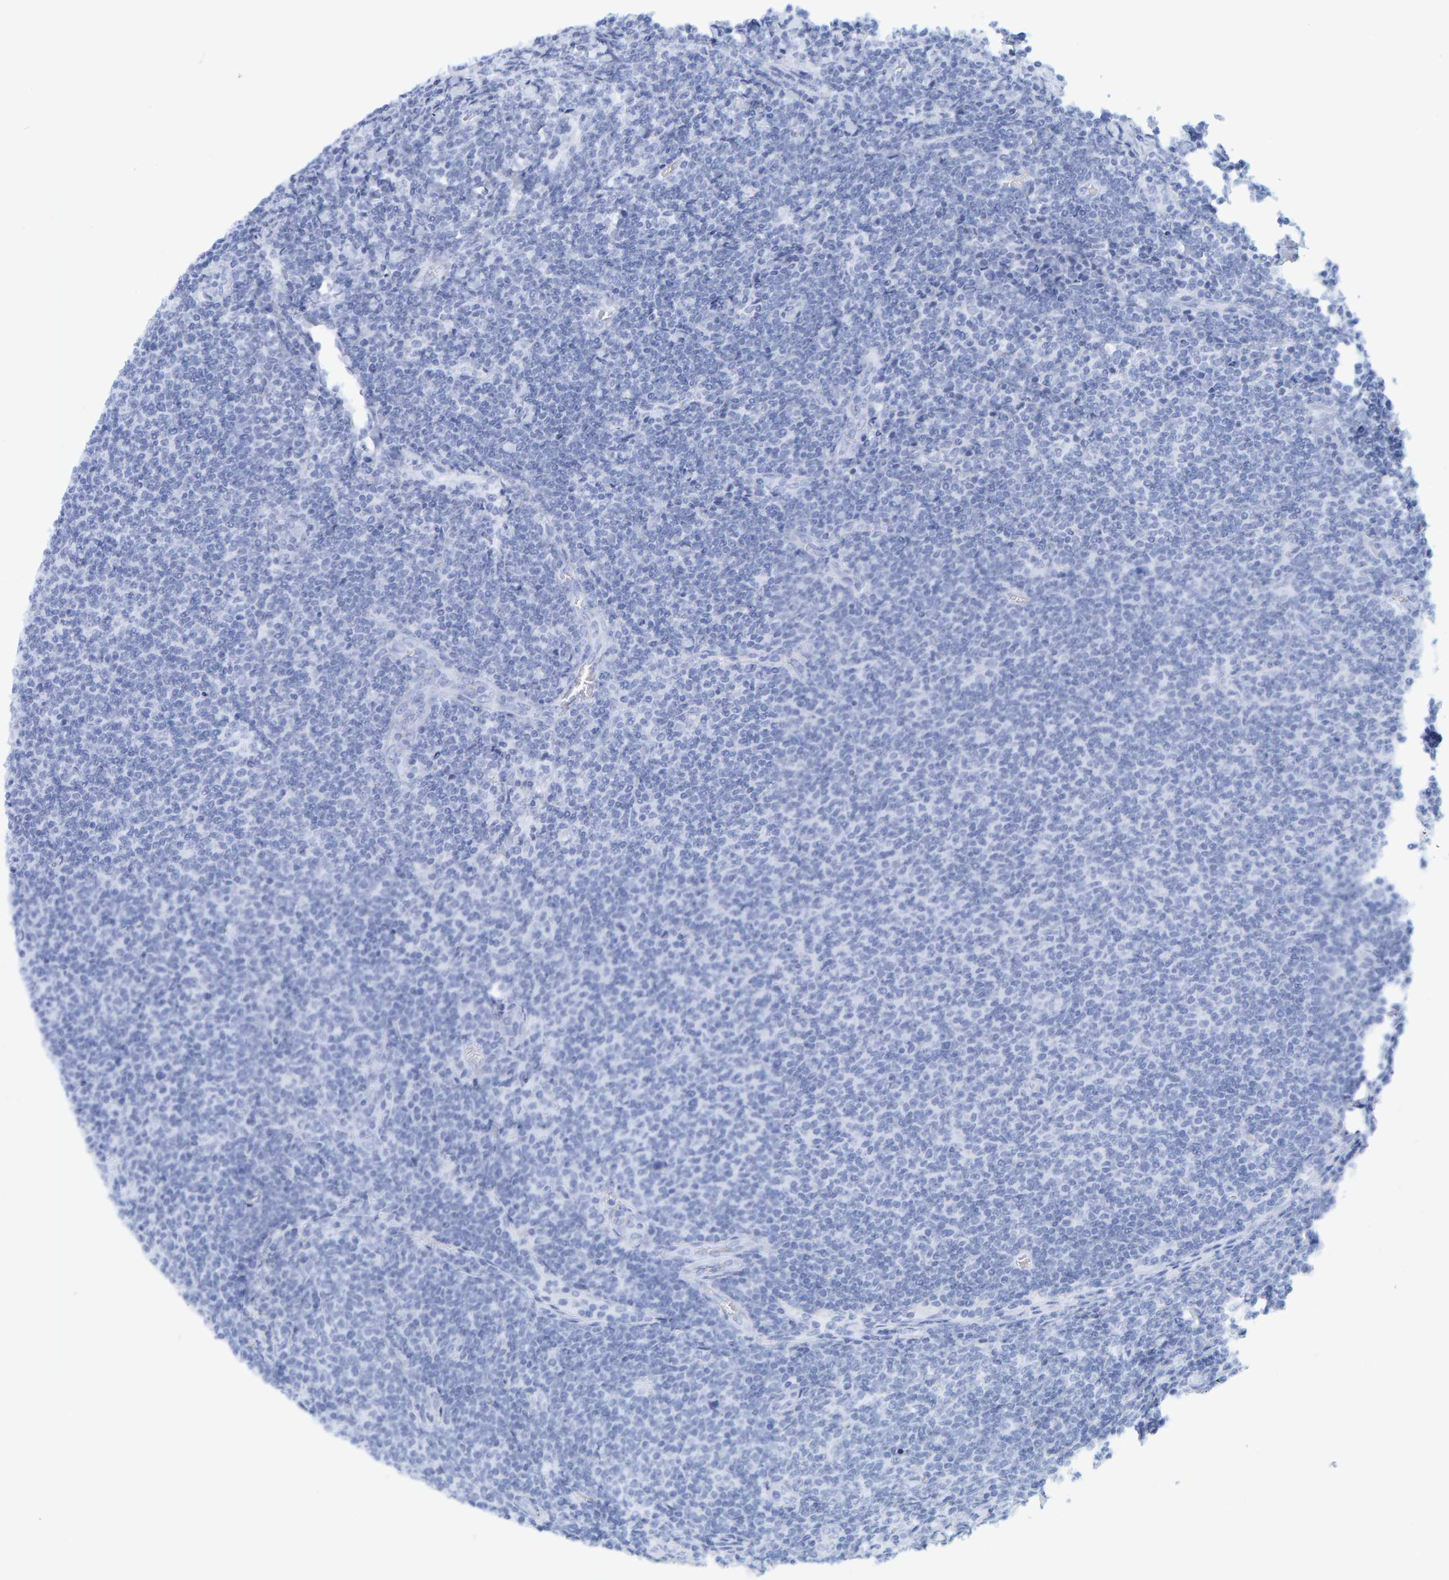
{"staining": {"intensity": "negative", "quantity": "none", "location": "none"}, "tissue": "lymphoma", "cell_type": "Tumor cells", "image_type": "cancer", "snomed": [{"axis": "morphology", "description": "Malignant lymphoma, non-Hodgkin's type, Low grade"}, {"axis": "topography", "description": "Lymph node"}], "caption": "This is an IHC image of human malignant lymphoma, non-Hodgkin's type (low-grade). There is no staining in tumor cells.", "gene": "SFTPC", "patient": {"sex": "male", "age": 66}}